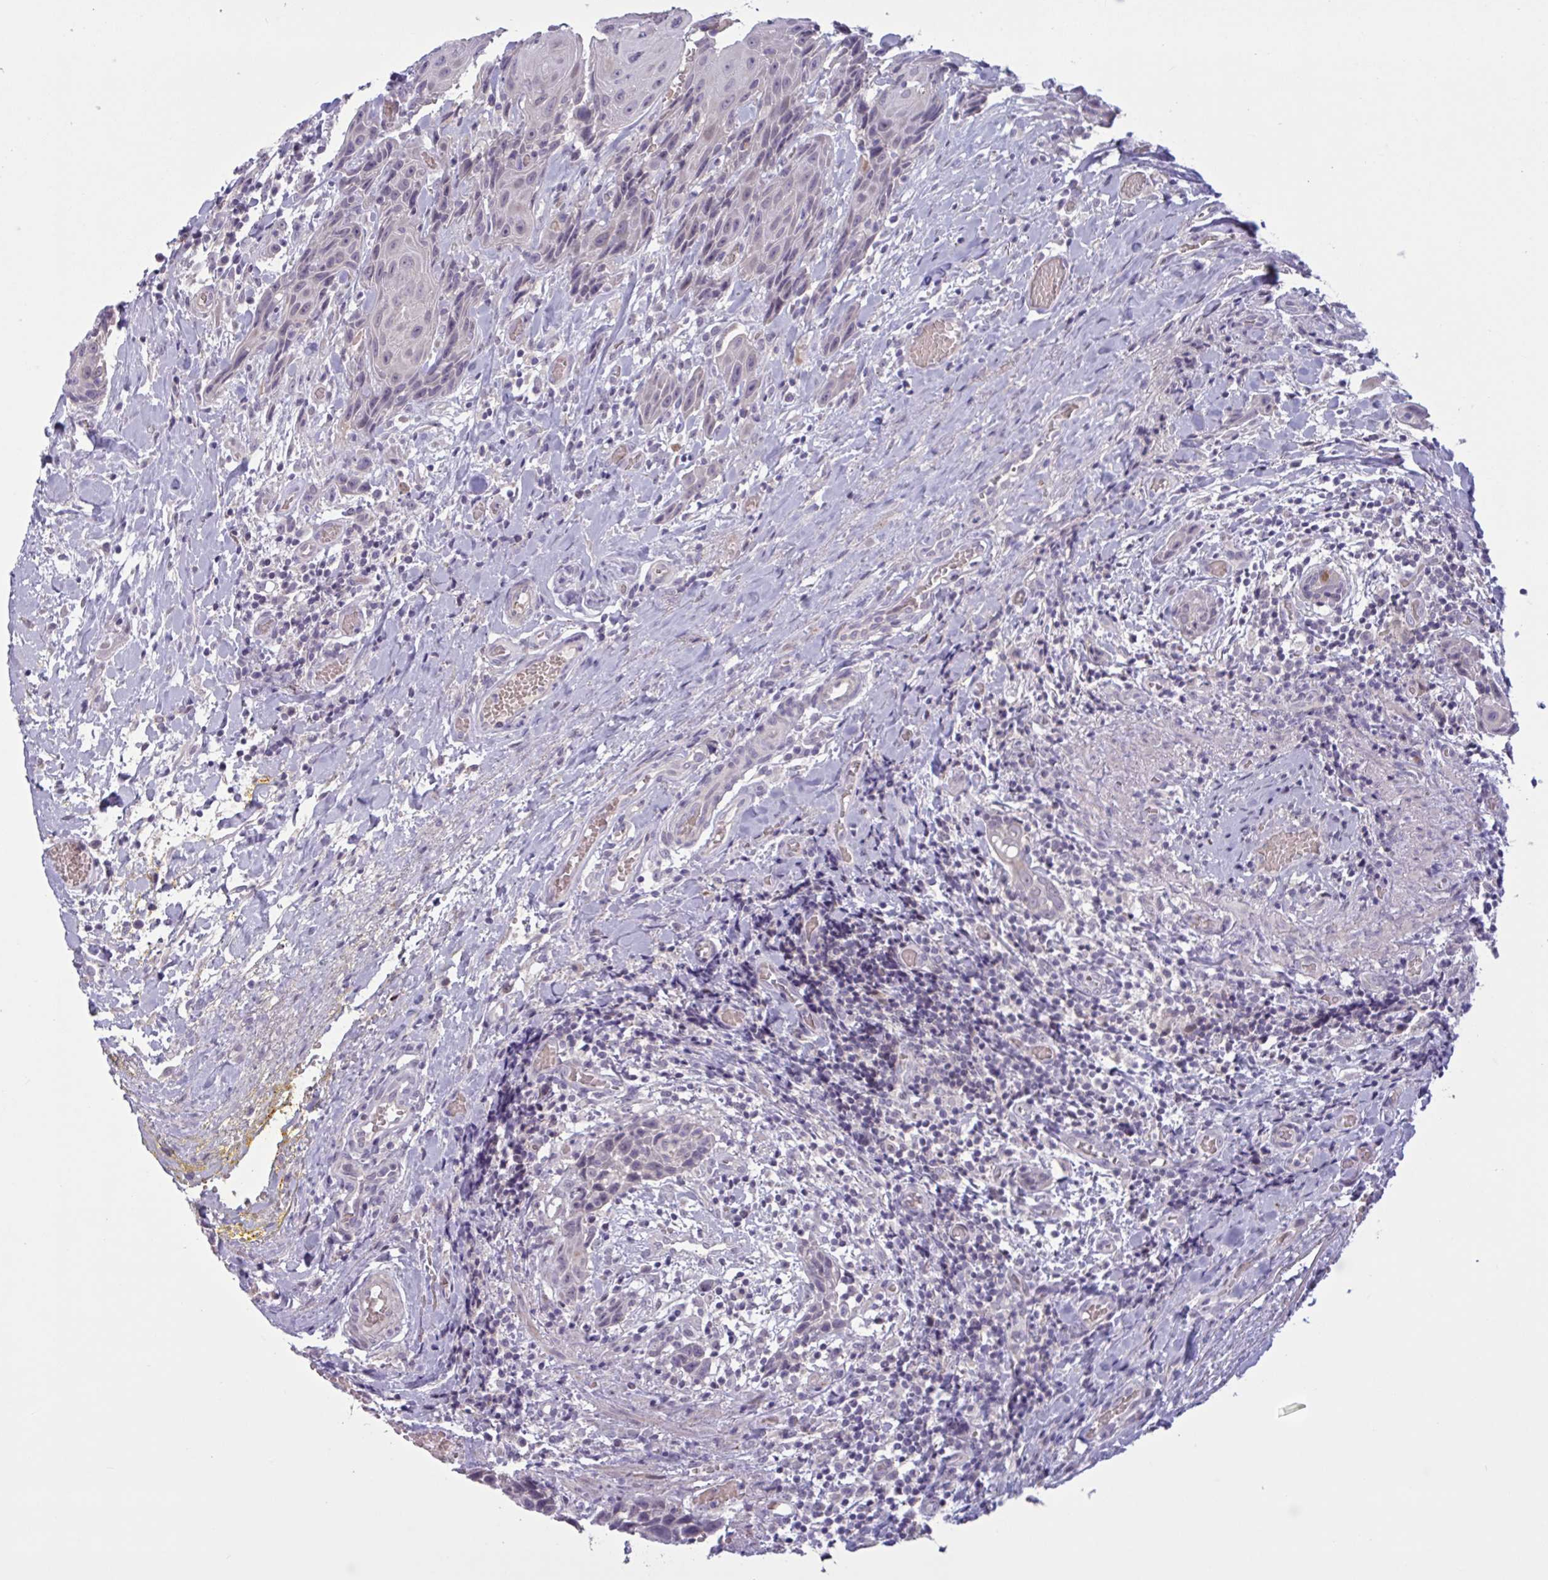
{"staining": {"intensity": "negative", "quantity": "none", "location": "none"}, "tissue": "head and neck cancer", "cell_type": "Tumor cells", "image_type": "cancer", "snomed": [{"axis": "morphology", "description": "Squamous cell carcinoma, NOS"}, {"axis": "topography", "description": "Oral tissue"}, {"axis": "topography", "description": "Head-Neck"}], "caption": "Immunohistochemistry of head and neck cancer shows no expression in tumor cells.", "gene": "RFPL4B", "patient": {"sex": "male", "age": 49}}